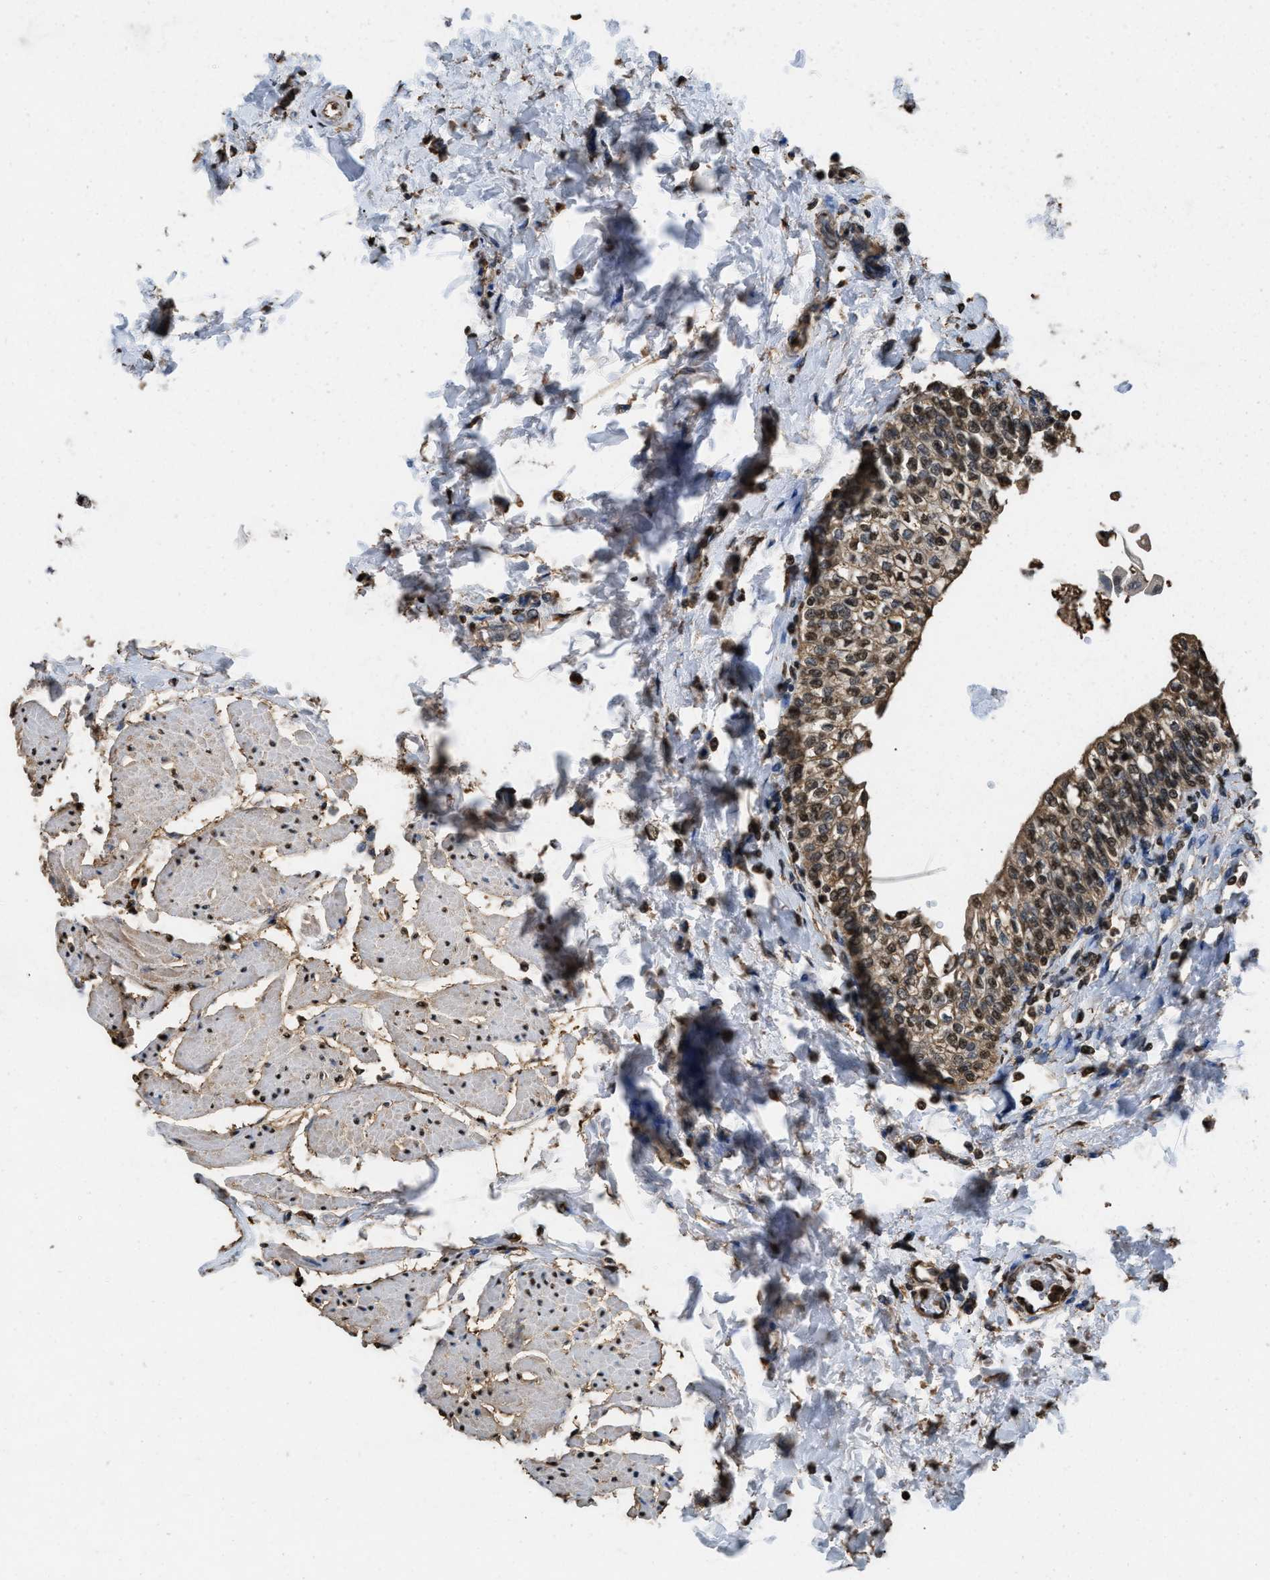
{"staining": {"intensity": "moderate", "quantity": ">75%", "location": "cytoplasmic/membranous,nuclear"}, "tissue": "urinary bladder", "cell_type": "Urothelial cells", "image_type": "normal", "snomed": [{"axis": "morphology", "description": "Normal tissue, NOS"}, {"axis": "topography", "description": "Urinary bladder"}], "caption": "Urothelial cells reveal medium levels of moderate cytoplasmic/membranous,nuclear expression in approximately >75% of cells in benign human urinary bladder. (Stains: DAB (3,3'-diaminobenzidine) in brown, nuclei in blue, Microscopy: brightfield microscopy at high magnification).", "gene": "GAPDH", "patient": {"sex": "male", "age": 55}}